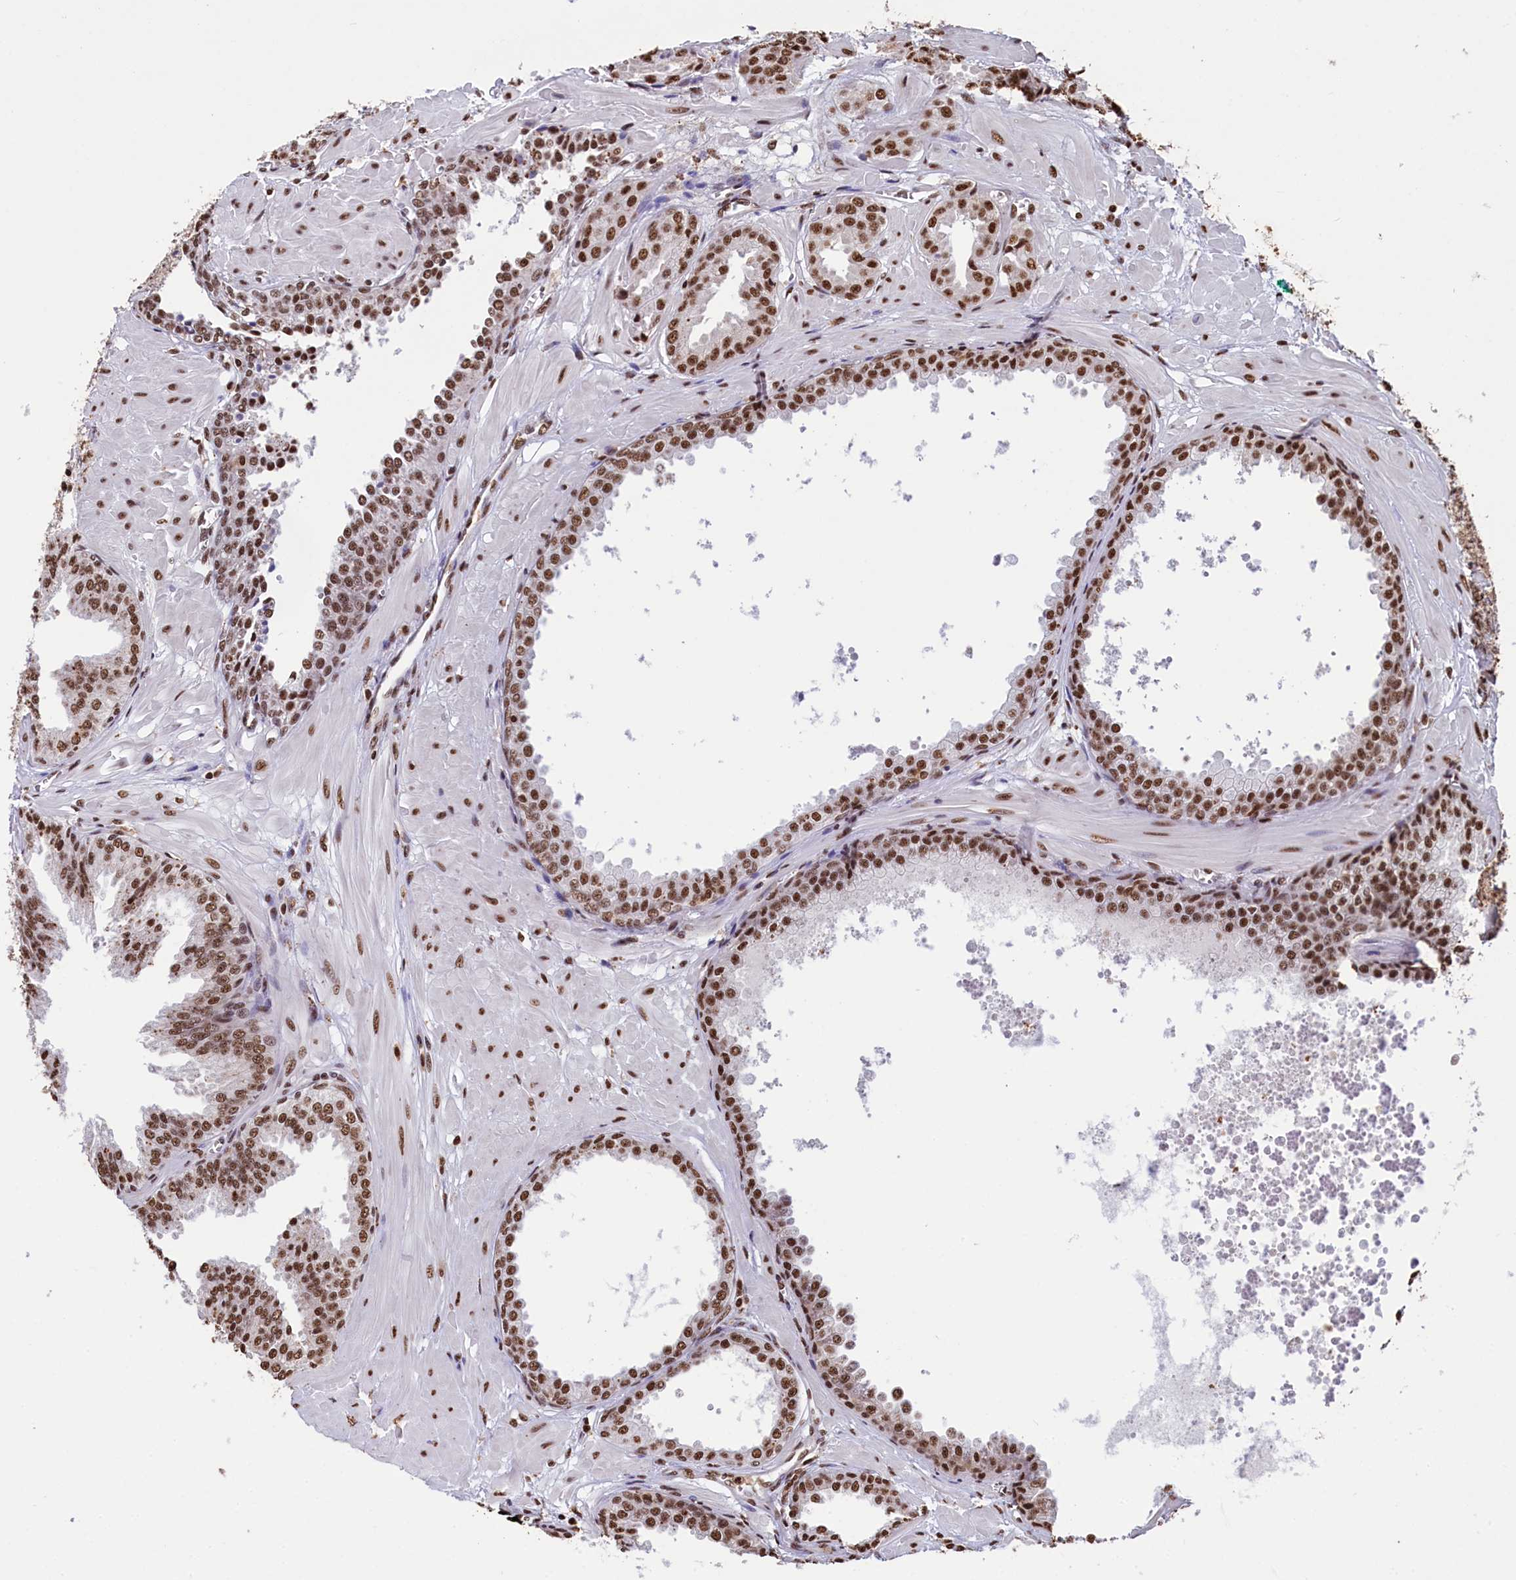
{"staining": {"intensity": "moderate", "quantity": ">75%", "location": "nuclear"}, "tissue": "prostate cancer", "cell_type": "Tumor cells", "image_type": "cancer", "snomed": [{"axis": "morphology", "description": "Adenocarcinoma, Low grade"}, {"axis": "topography", "description": "Prostate"}], "caption": "High-power microscopy captured an immunohistochemistry (IHC) micrograph of adenocarcinoma (low-grade) (prostate), revealing moderate nuclear staining in about >75% of tumor cells.", "gene": "SNRPD2", "patient": {"sex": "male", "age": 67}}